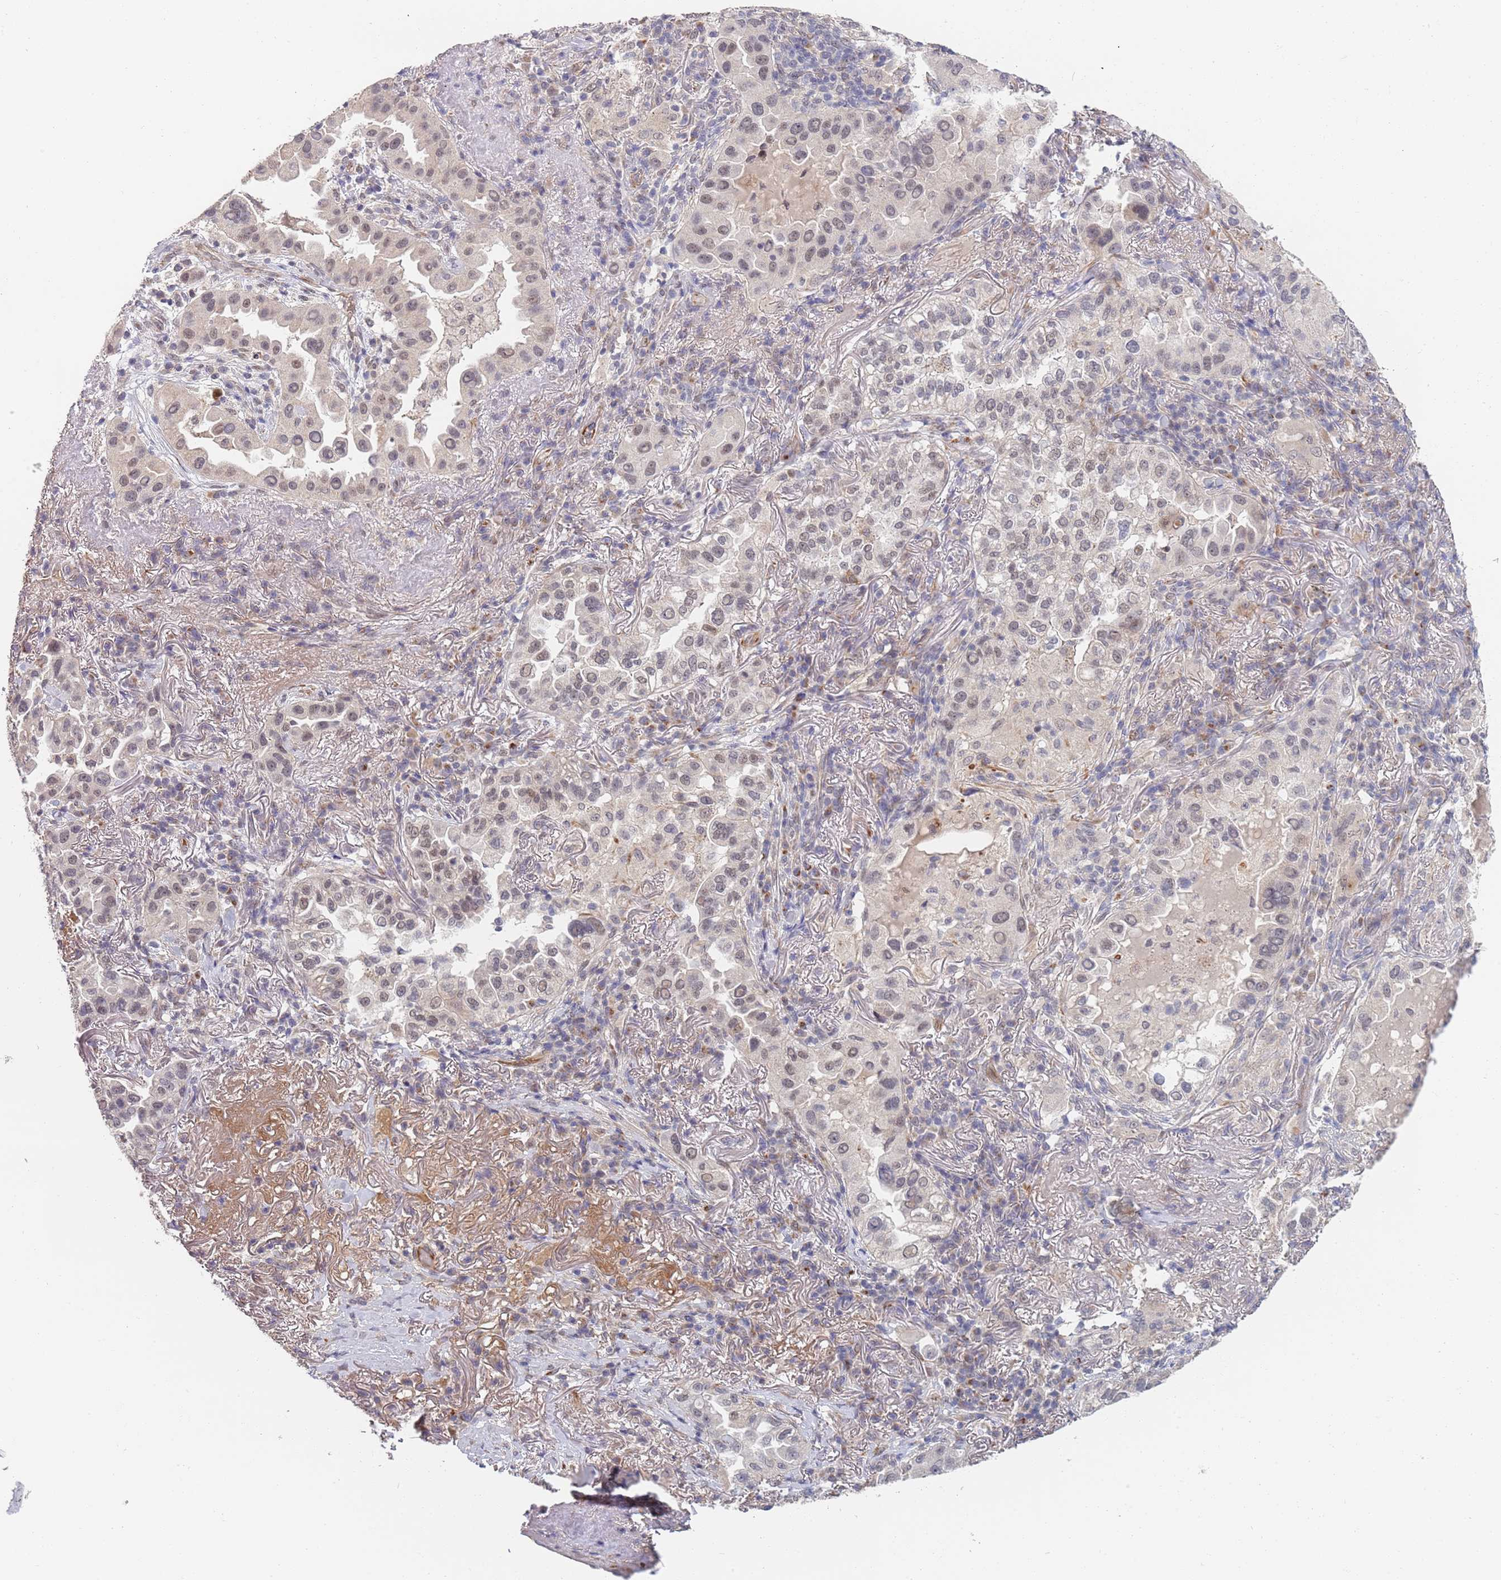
{"staining": {"intensity": "negative", "quantity": "none", "location": "none"}, "tissue": "lung cancer", "cell_type": "Tumor cells", "image_type": "cancer", "snomed": [{"axis": "morphology", "description": "Adenocarcinoma, NOS"}, {"axis": "topography", "description": "Lung"}], "caption": "Protein analysis of lung adenocarcinoma displays no significant expression in tumor cells.", "gene": "B4GALT4", "patient": {"sex": "female", "age": 69}}